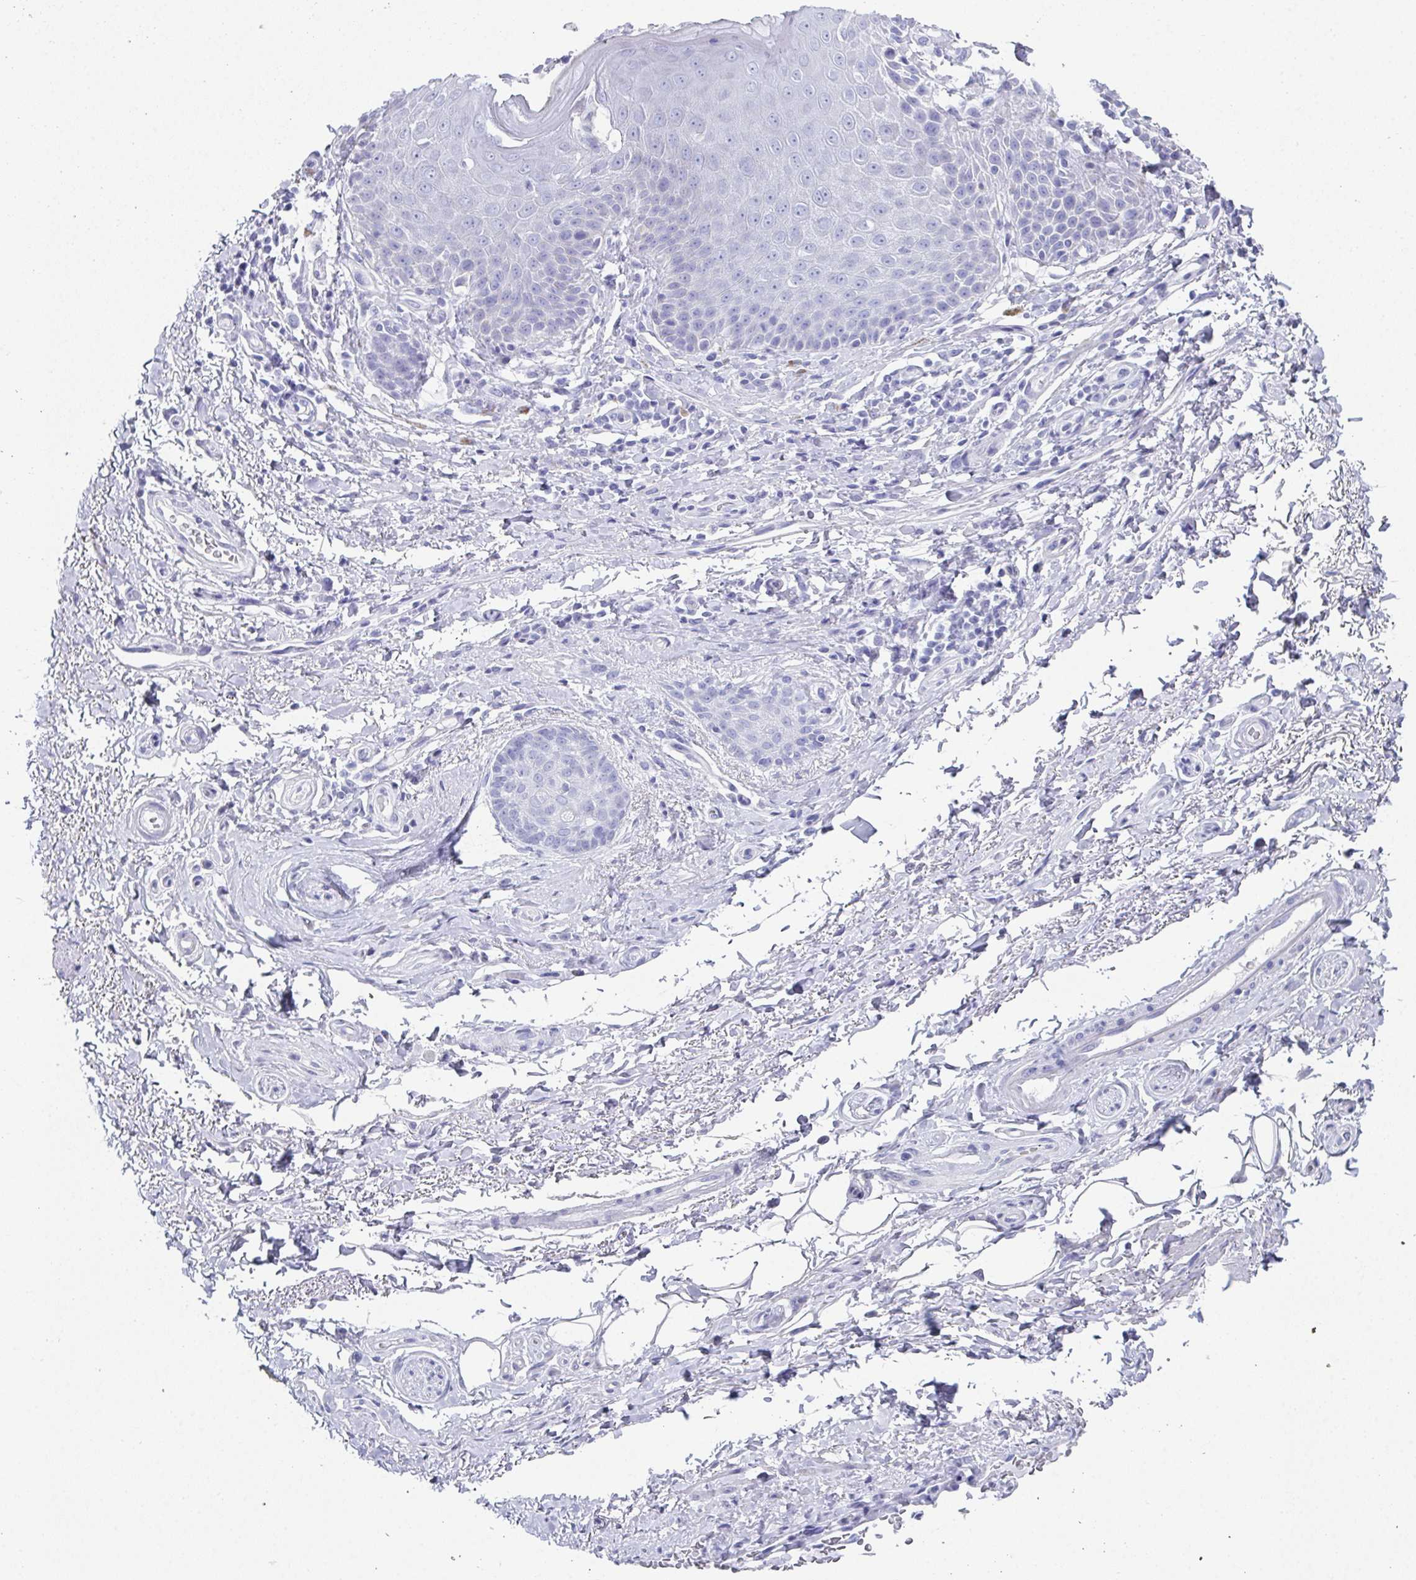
{"staining": {"intensity": "negative", "quantity": "none", "location": "none"}, "tissue": "adipose tissue", "cell_type": "Adipocytes", "image_type": "normal", "snomed": [{"axis": "morphology", "description": "Normal tissue, NOS"}, {"axis": "topography", "description": "Peripheral nerve tissue"}], "caption": "The histopathology image shows no staining of adipocytes in unremarkable adipose tissue.", "gene": "SYCP1", "patient": {"sex": "male", "age": 51}}